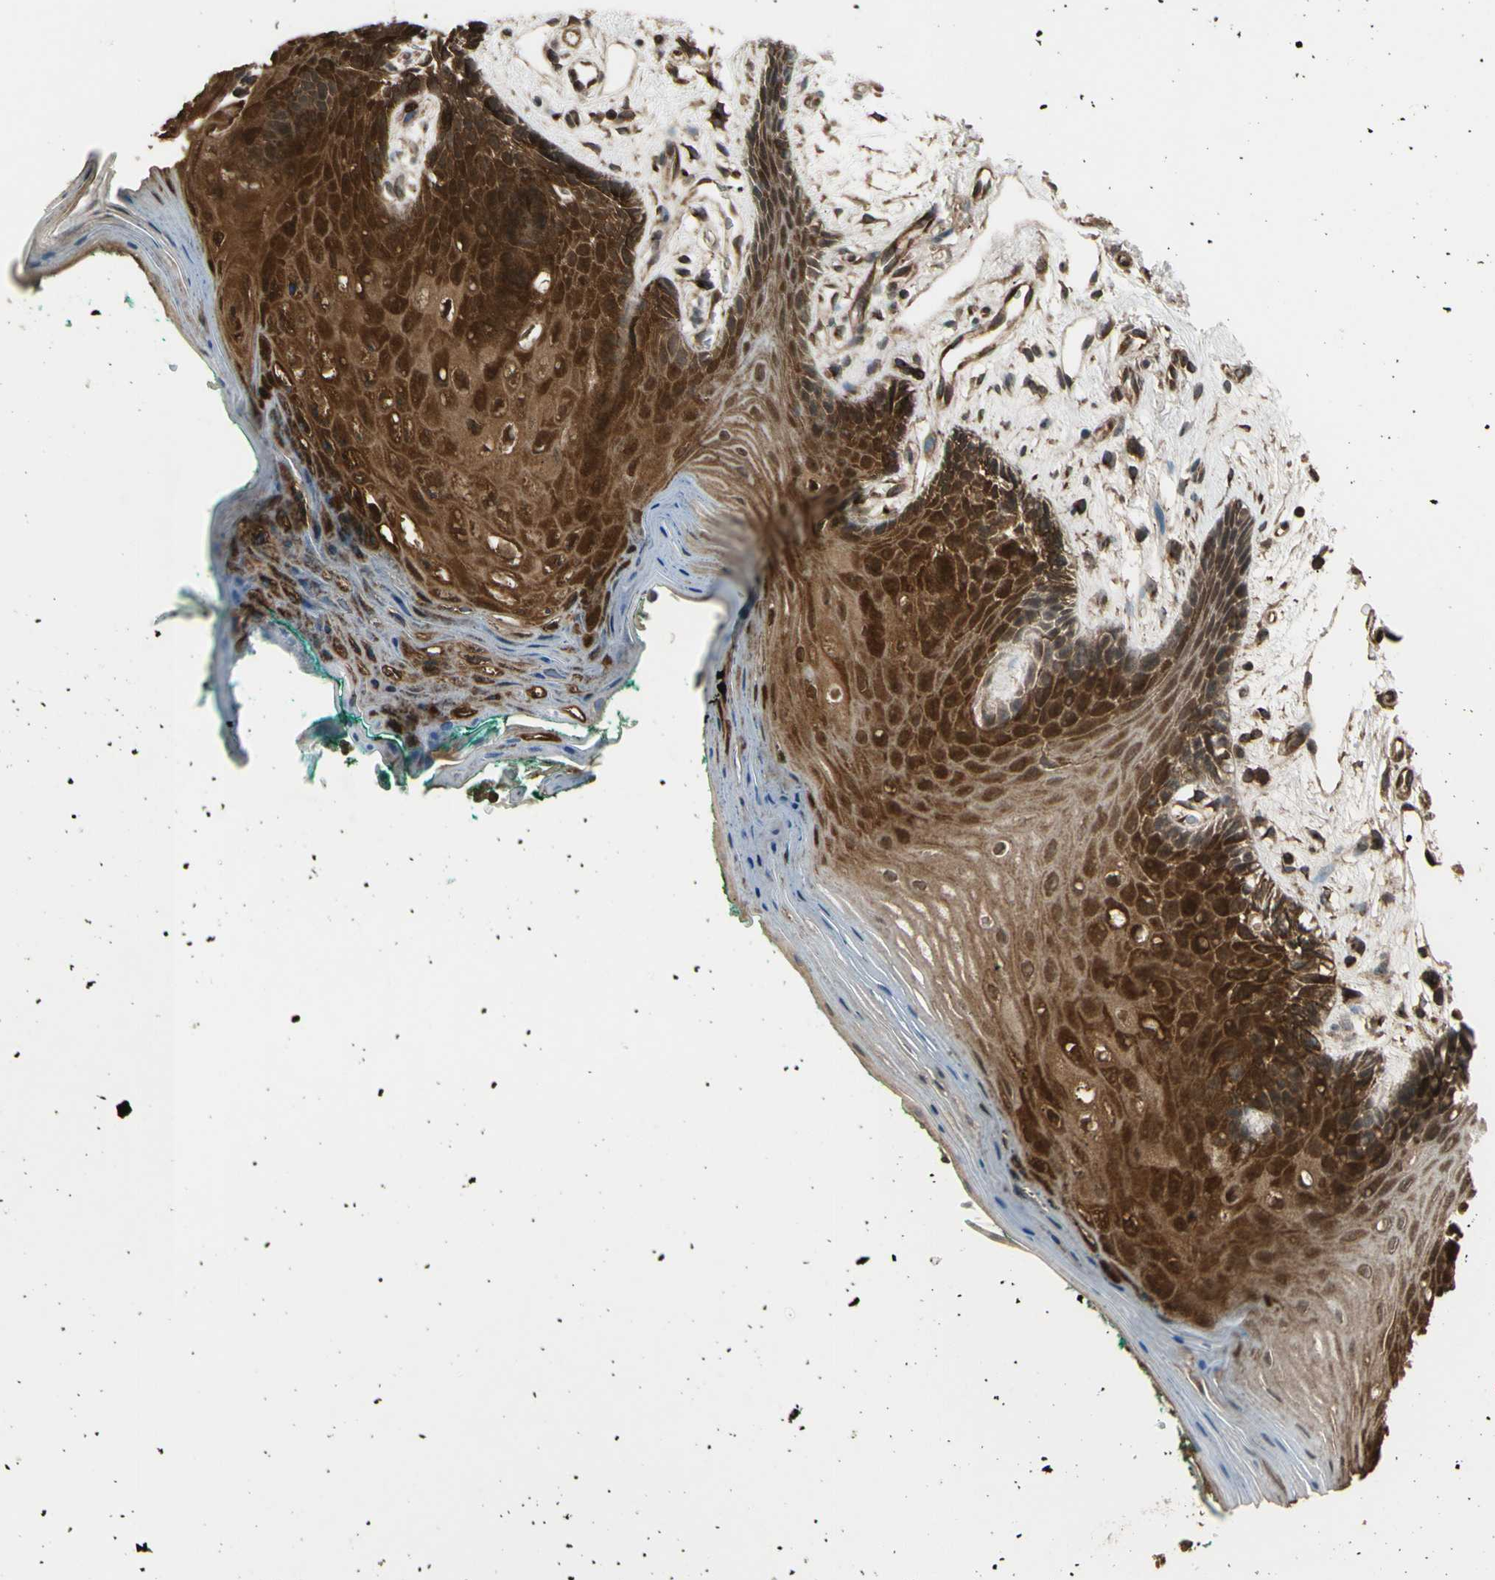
{"staining": {"intensity": "strong", "quantity": "25%-75%", "location": "cytoplasmic/membranous,nuclear"}, "tissue": "oral mucosa", "cell_type": "Squamous epithelial cells", "image_type": "normal", "snomed": [{"axis": "morphology", "description": "Normal tissue, NOS"}, {"axis": "topography", "description": "Skeletal muscle"}, {"axis": "topography", "description": "Oral tissue"}, {"axis": "topography", "description": "Peripheral nerve tissue"}], "caption": "DAB immunohistochemical staining of benign human oral mucosa exhibits strong cytoplasmic/membranous,nuclear protein positivity in about 25%-75% of squamous epithelial cells.", "gene": "FLII", "patient": {"sex": "female", "age": 84}}